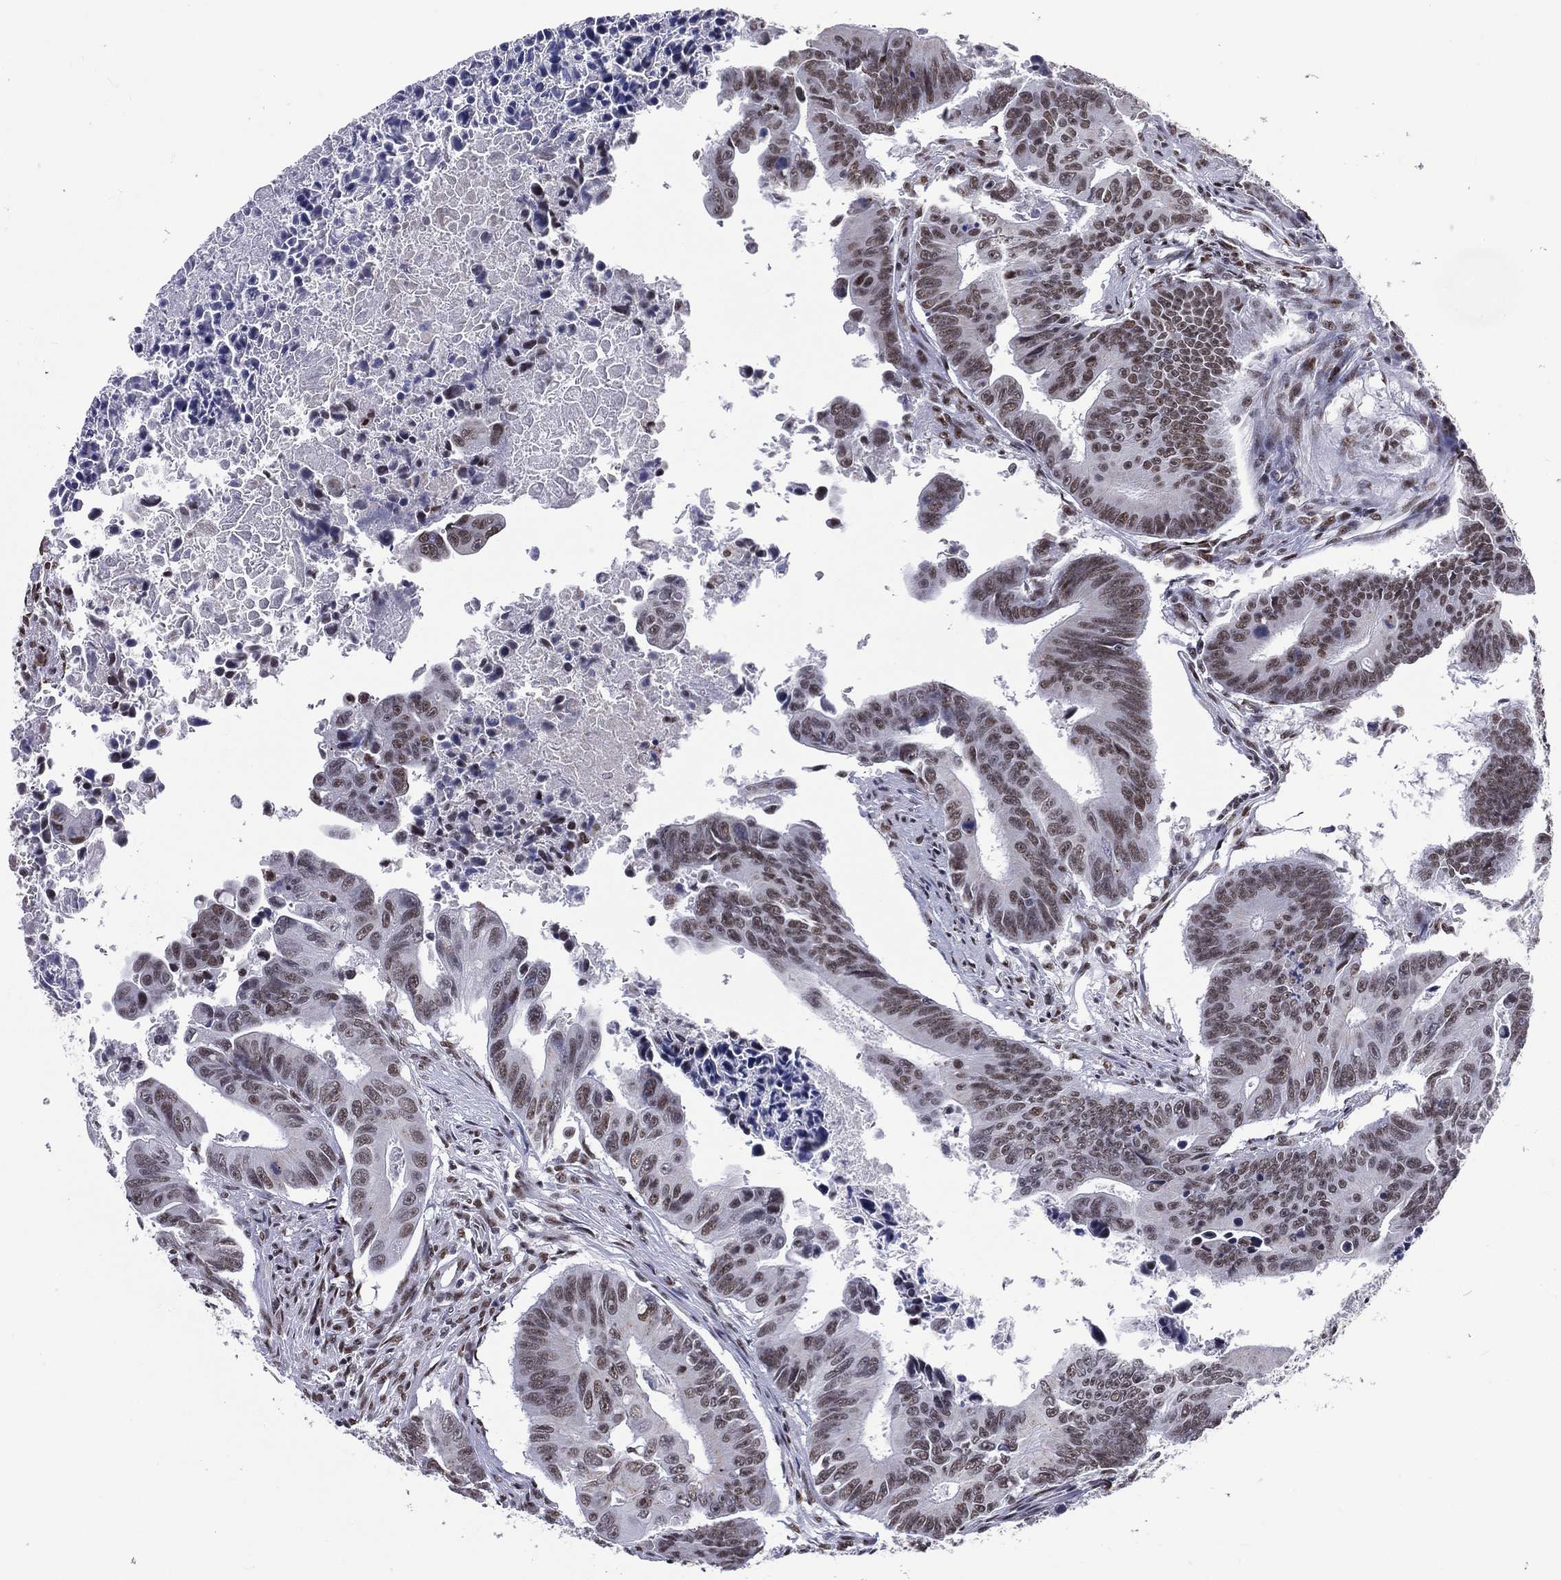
{"staining": {"intensity": "moderate", "quantity": "25%-75%", "location": "nuclear"}, "tissue": "colorectal cancer", "cell_type": "Tumor cells", "image_type": "cancer", "snomed": [{"axis": "morphology", "description": "Adenocarcinoma, NOS"}, {"axis": "topography", "description": "Colon"}], "caption": "Immunohistochemical staining of colorectal cancer reveals medium levels of moderate nuclear staining in about 25%-75% of tumor cells.", "gene": "ZNF7", "patient": {"sex": "female", "age": 87}}